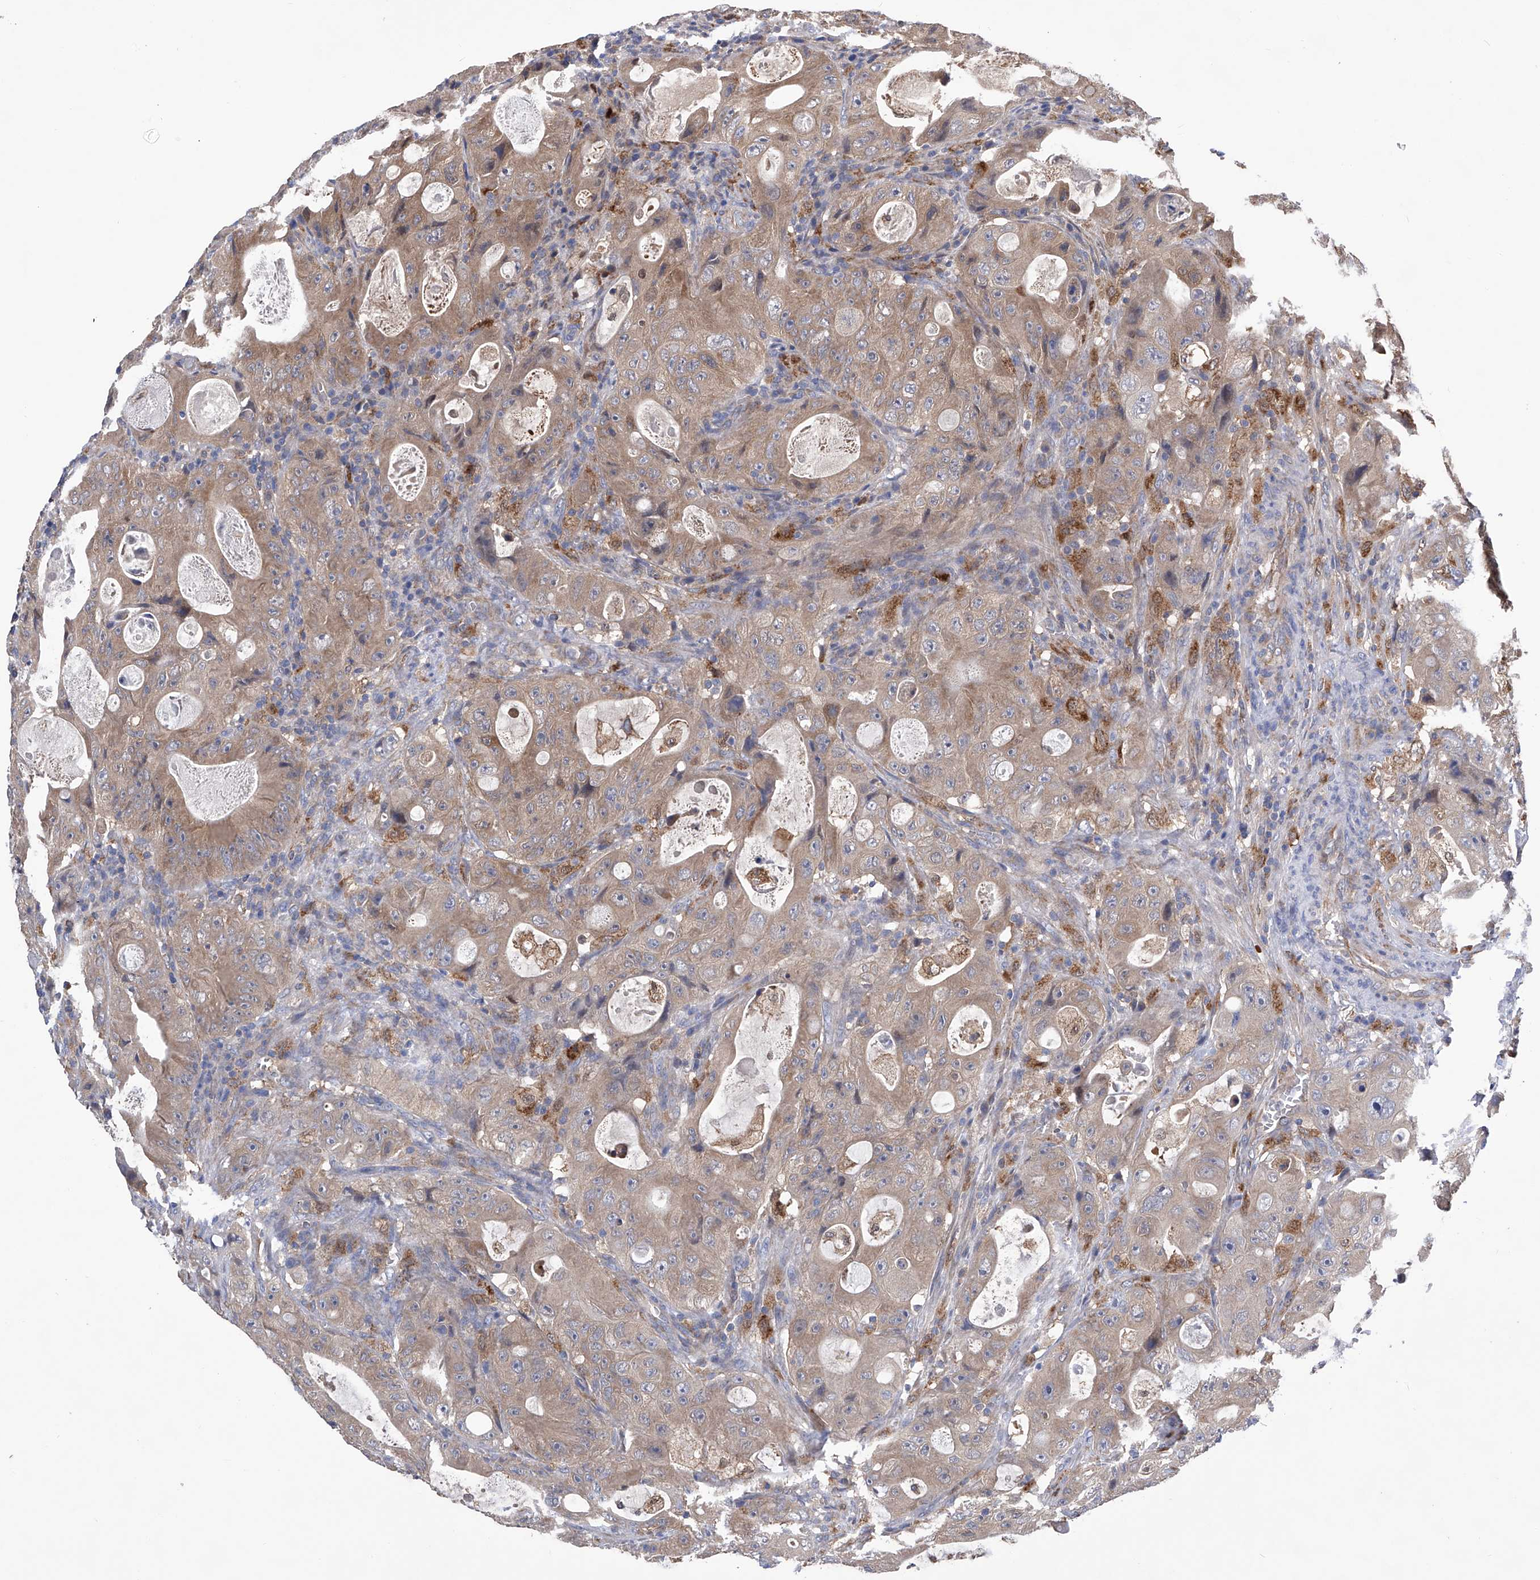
{"staining": {"intensity": "moderate", "quantity": ">75%", "location": "cytoplasmic/membranous"}, "tissue": "colorectal cancer", "cell_type": "Tumor cells", "image_type": "cancer", "snomed": [{"axis": "morphology", "description": "Adenocarcinoma, NOS"}, {"axis": "topography", "description": "Colon"}], "caption": "Immunohistochemistry (IHC) photomicrograph of neoplastic tissue: human adenocarcinoma (colorectal) stained using immunohistochemistry (IHC) displays medium levels of moderate protein expression localized specifically in the cytoplasmic/membranous of tumor cells, appearing as a cytoplasmic/membranous brown color.", "gene": "SPATA20", "patient": {"sex": "female", "age": 46}}